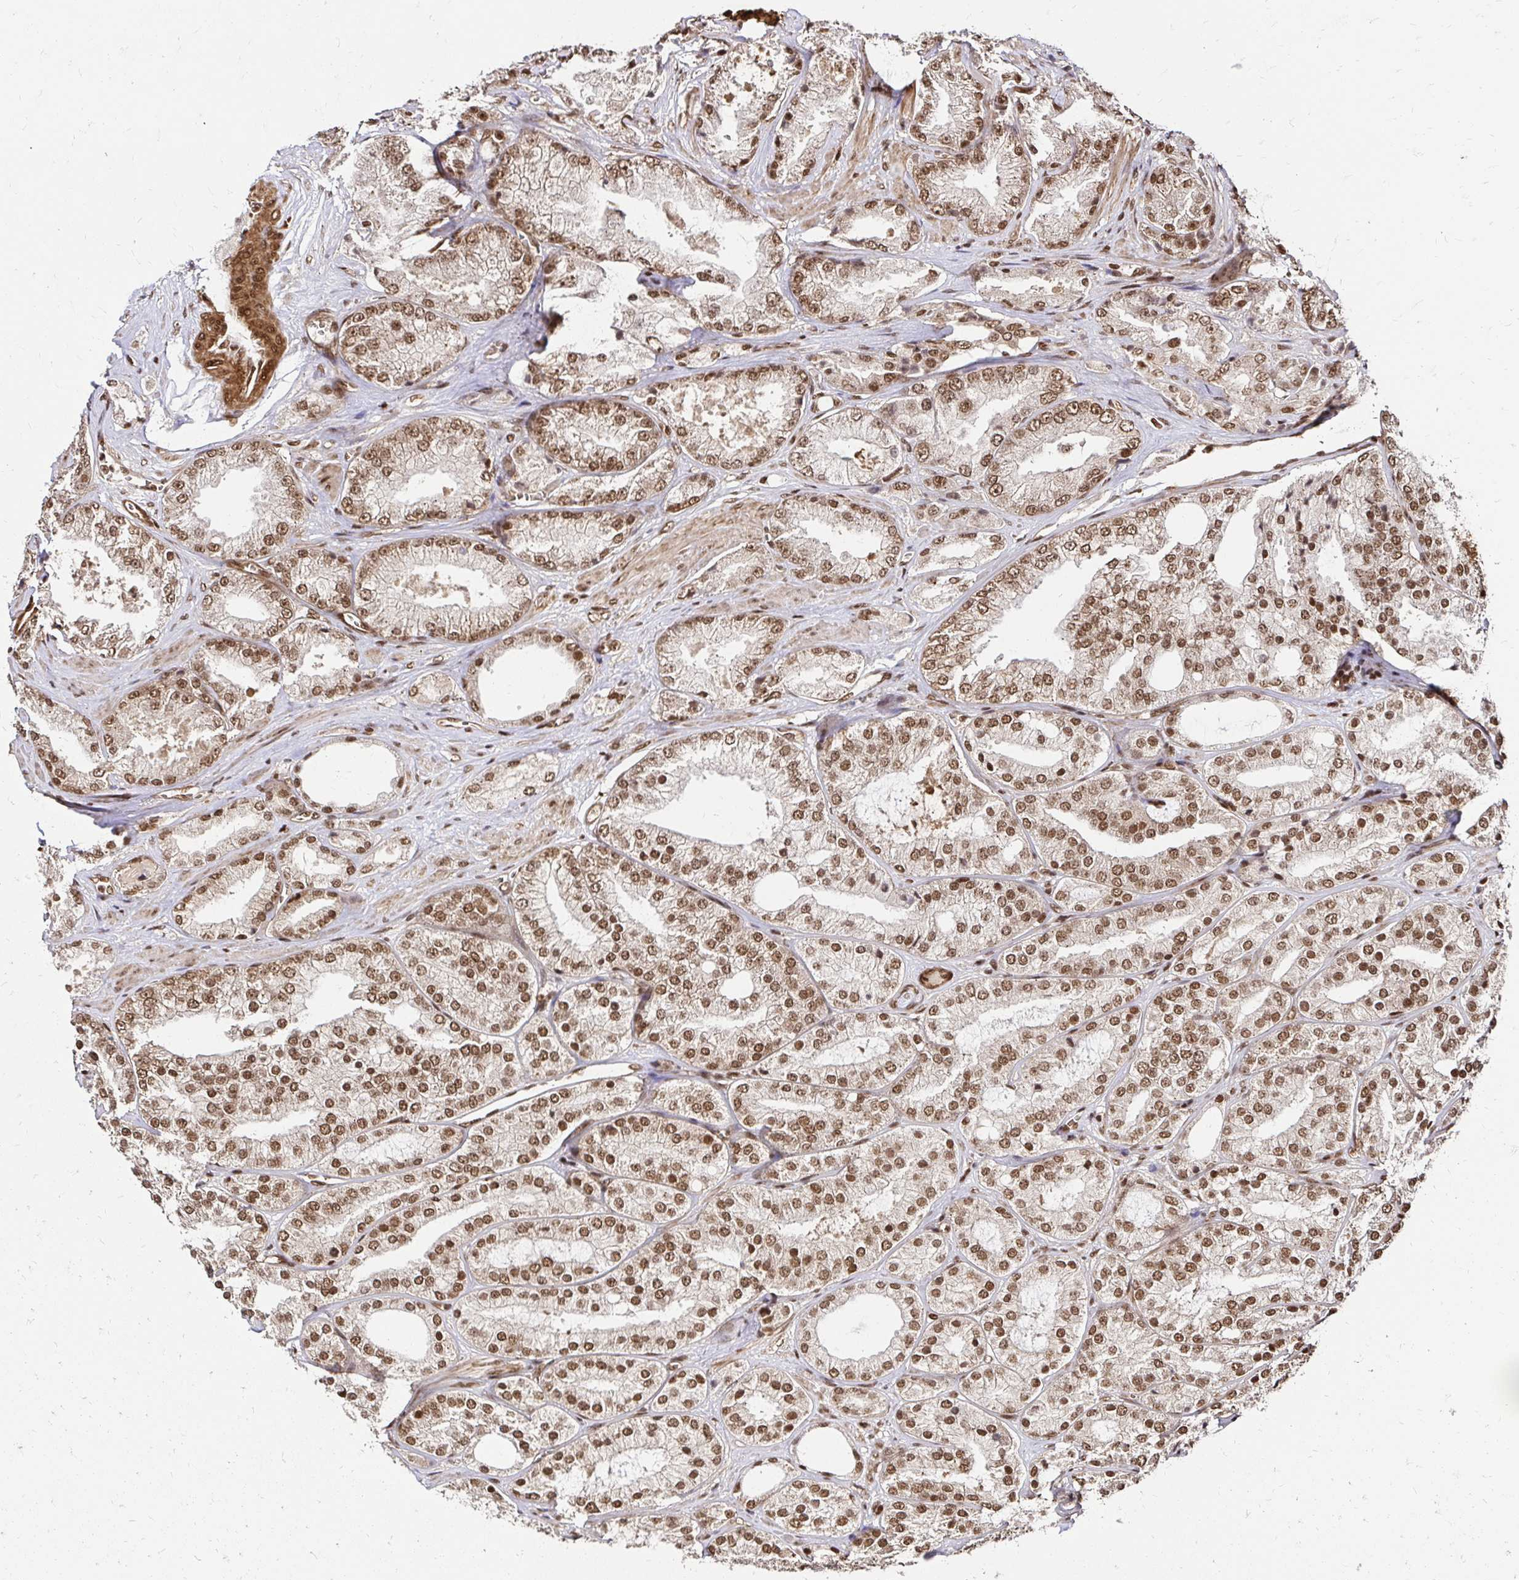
{"staining": {"intensity": "moderate", "quantity": ">75%", "location": "nuclear"}, "tissue": "prostate cancer", "cell_type": "Tumor cells", "image_type": "cancer", "snomed": [{"axis": "morphology", "description": "Adenocarcinoma, High grade"}, {"axis": "topography", "description": "Prostate"}], "caption": "The micrograph displays staining of prostate cancer (high-grade adenocarcinoma), revealing moderate nuclear protein staining (brown color) within tumor cells.", "gene": "GLYR1", "patient": {"sex": "male", "age": 68}}